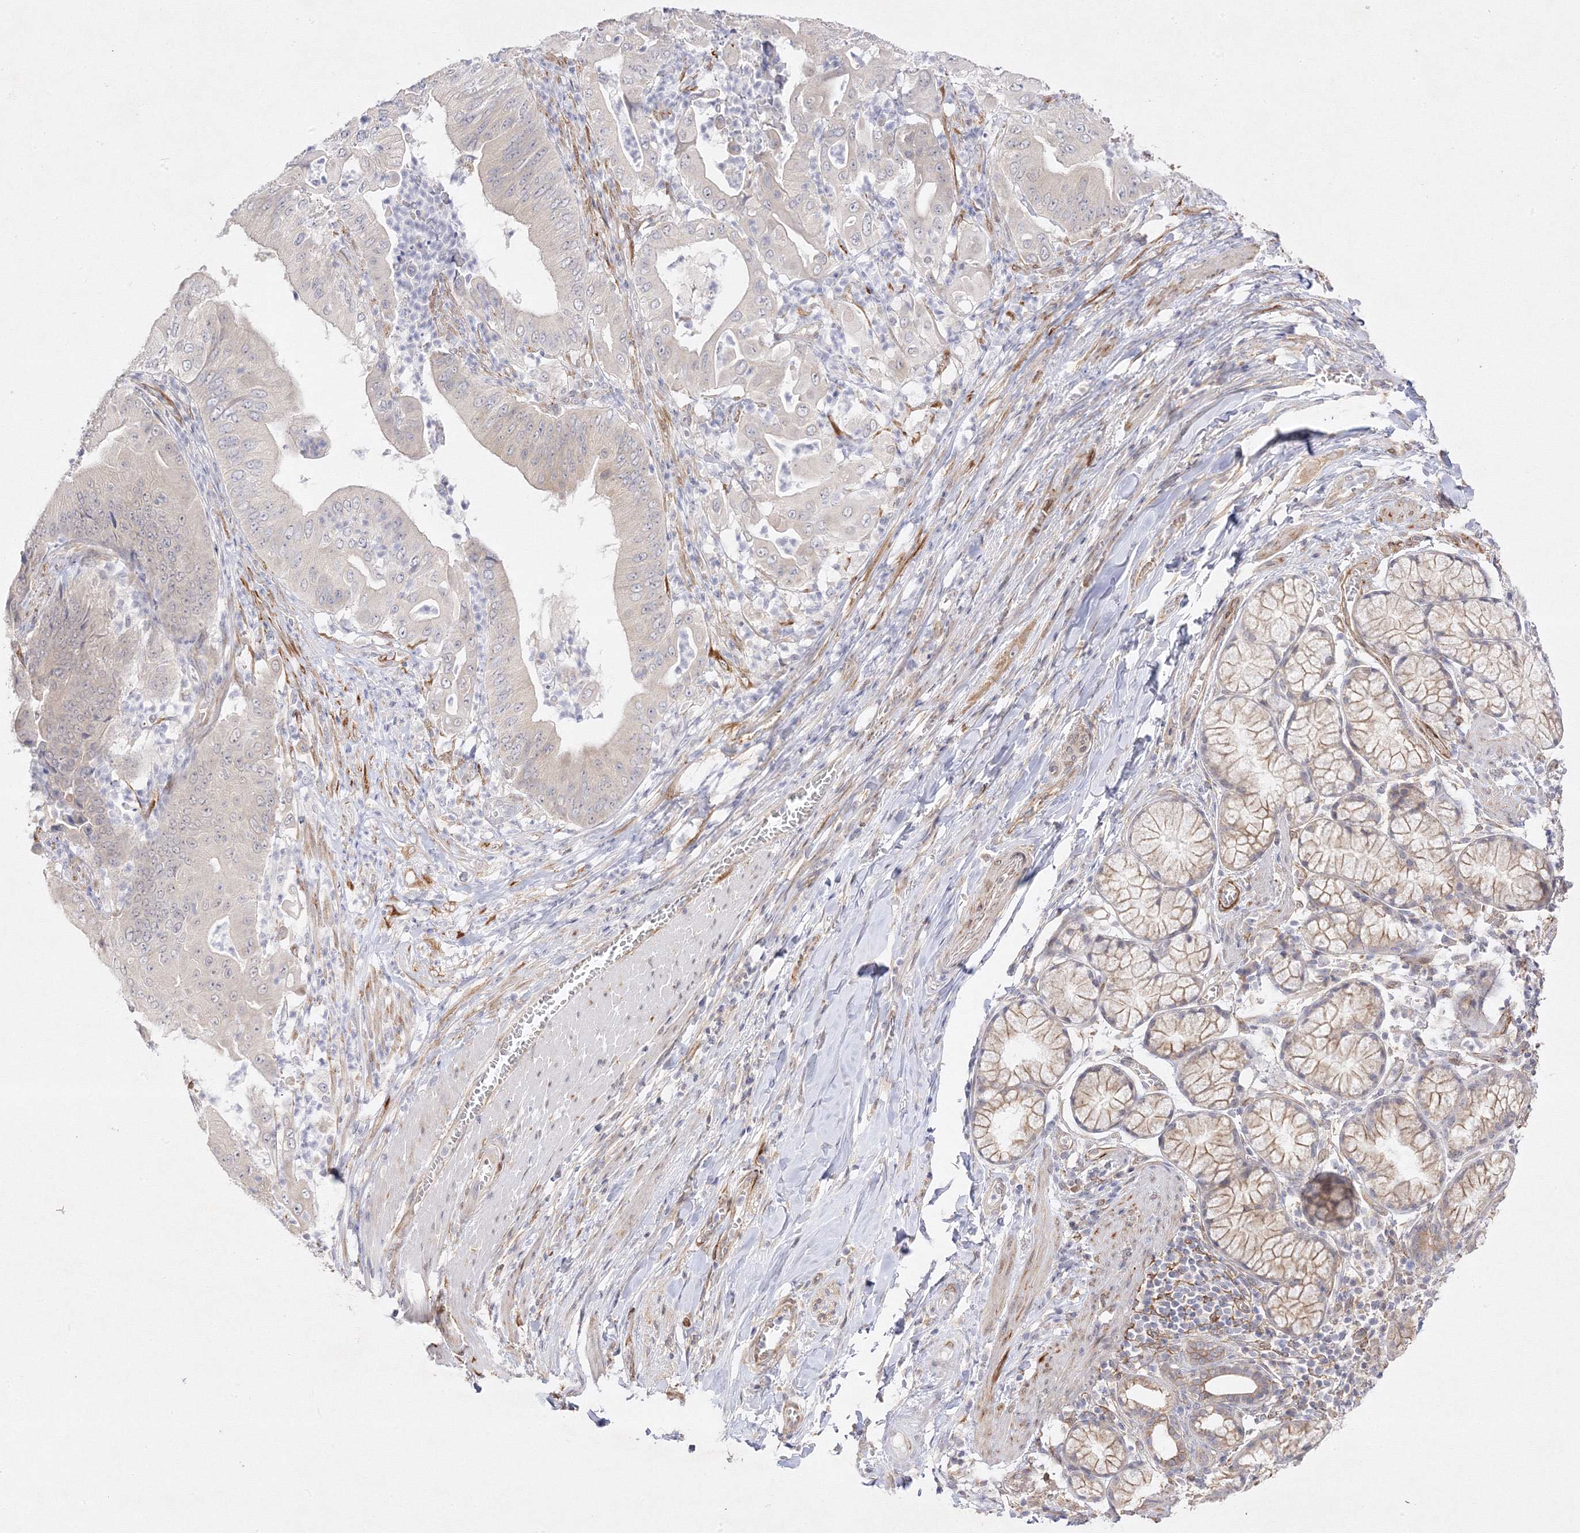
{"staining": {"intensity": "negative", "quantity": "none", "location": "none"}, "tissue": "pancreatic cancer", "cell_type": "Tumor cells", "image_type": "cancer", "snomed": [{"axis": "morphology", "description": "Adenocarcinoma, NOS"}, {"axis": "topography", "description": "Pancreas"}], "caption": "Pancreatic cancer was stained to show a protein in brown. There is no significant staining in tumor cells. (Immunohistochemistry (ihc), brightfield microscopy, high magnification).", "gene": "C2CD2", "patient": {"sex": "female", "age": 77}}